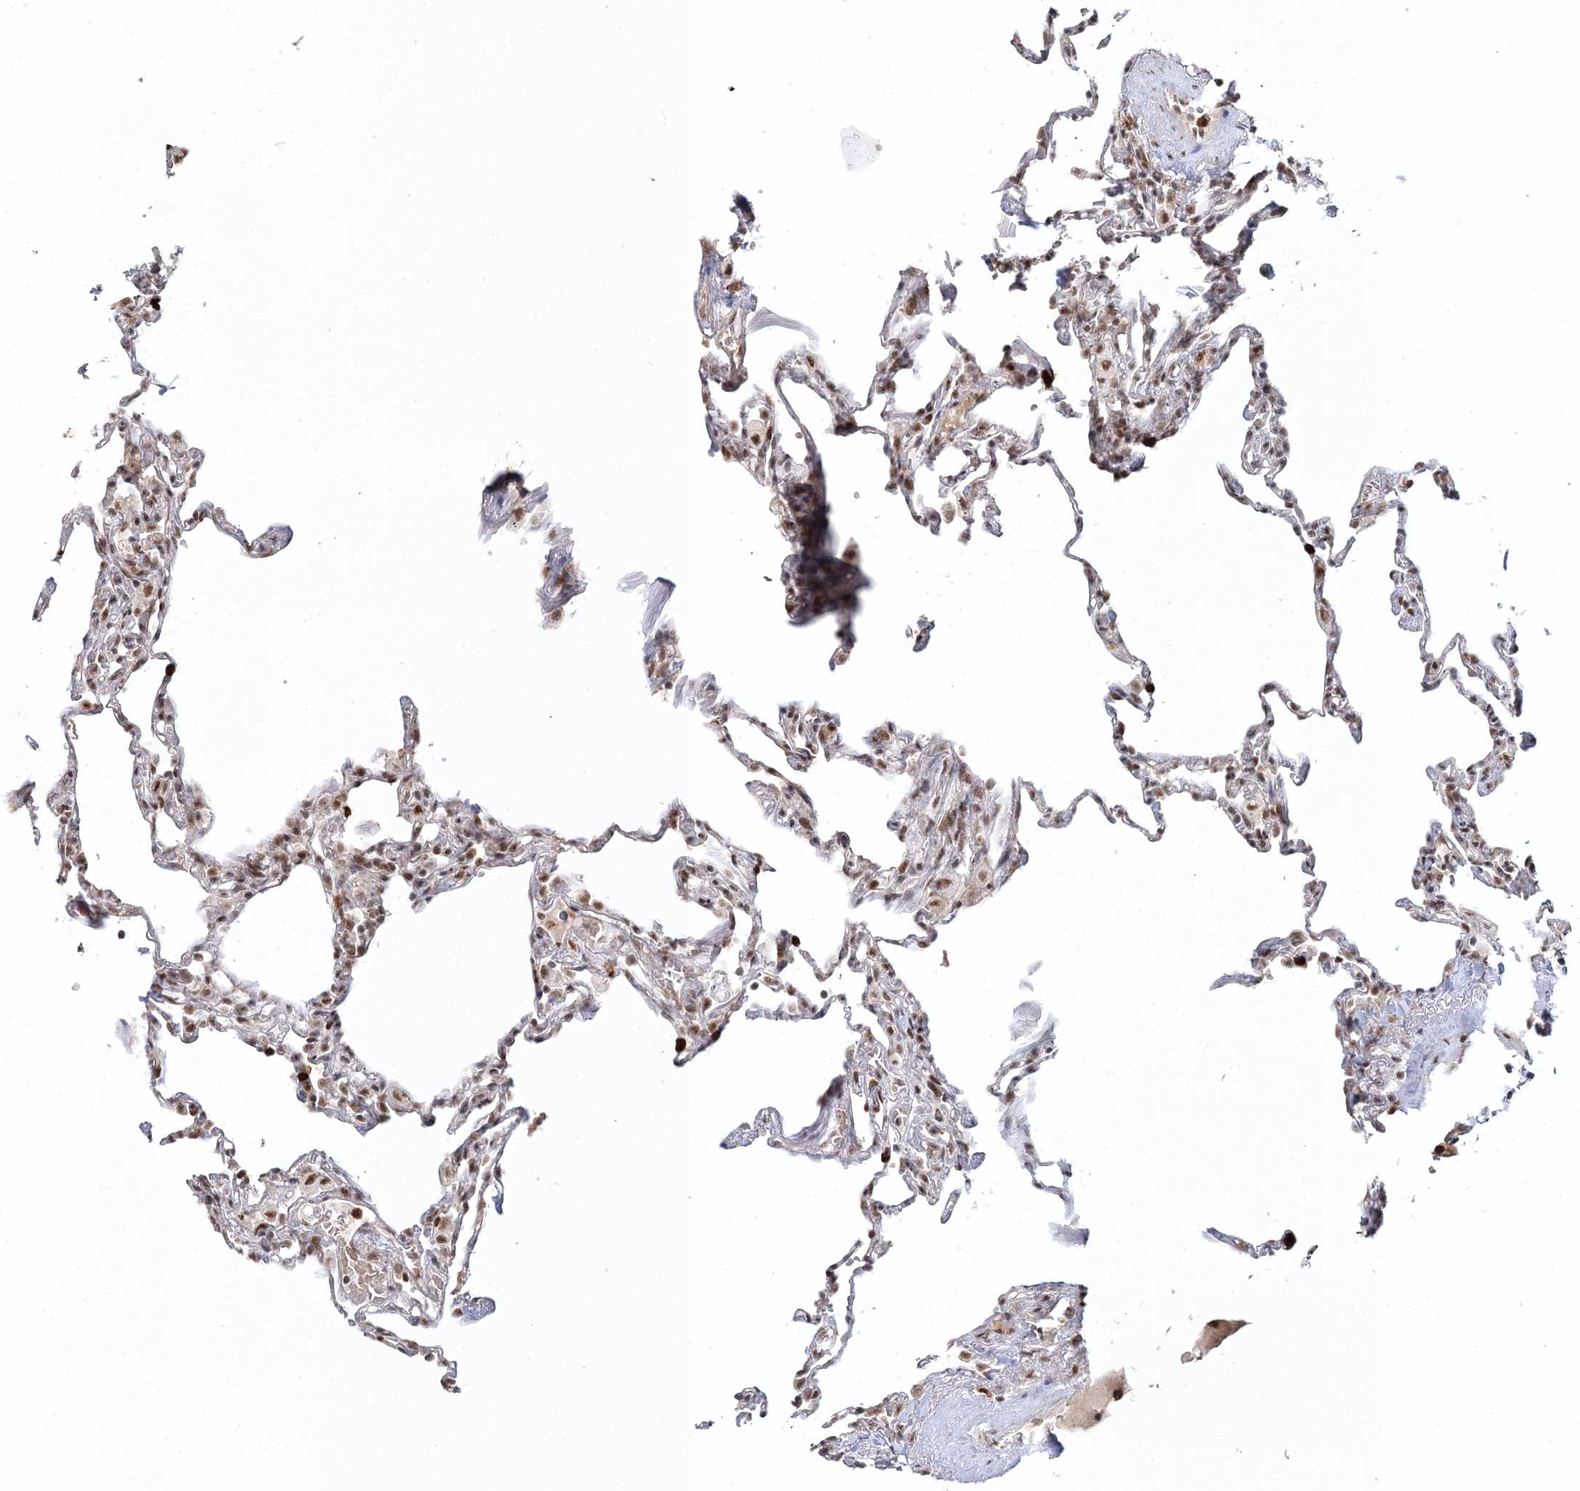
{"staining": {"intensity": "moderate", "quantity": ">75%", "location": "nuclear"}, "tissue": "lung", "cell_type": "Alveolar cells", "image_type": "normal", "snomed": [{"axis": "morphology", "description": "Normal tissue, NOS"}, {"axis": "topography", "description": "Lung"}], "caption": "Immunohistochemical staining of benign lung displays medium levels of moderate nuclear positivity in about >75% of alveolar cells.", "gene": "ENSG00000290315", "patient": {"sex": "male", "age": 59}}